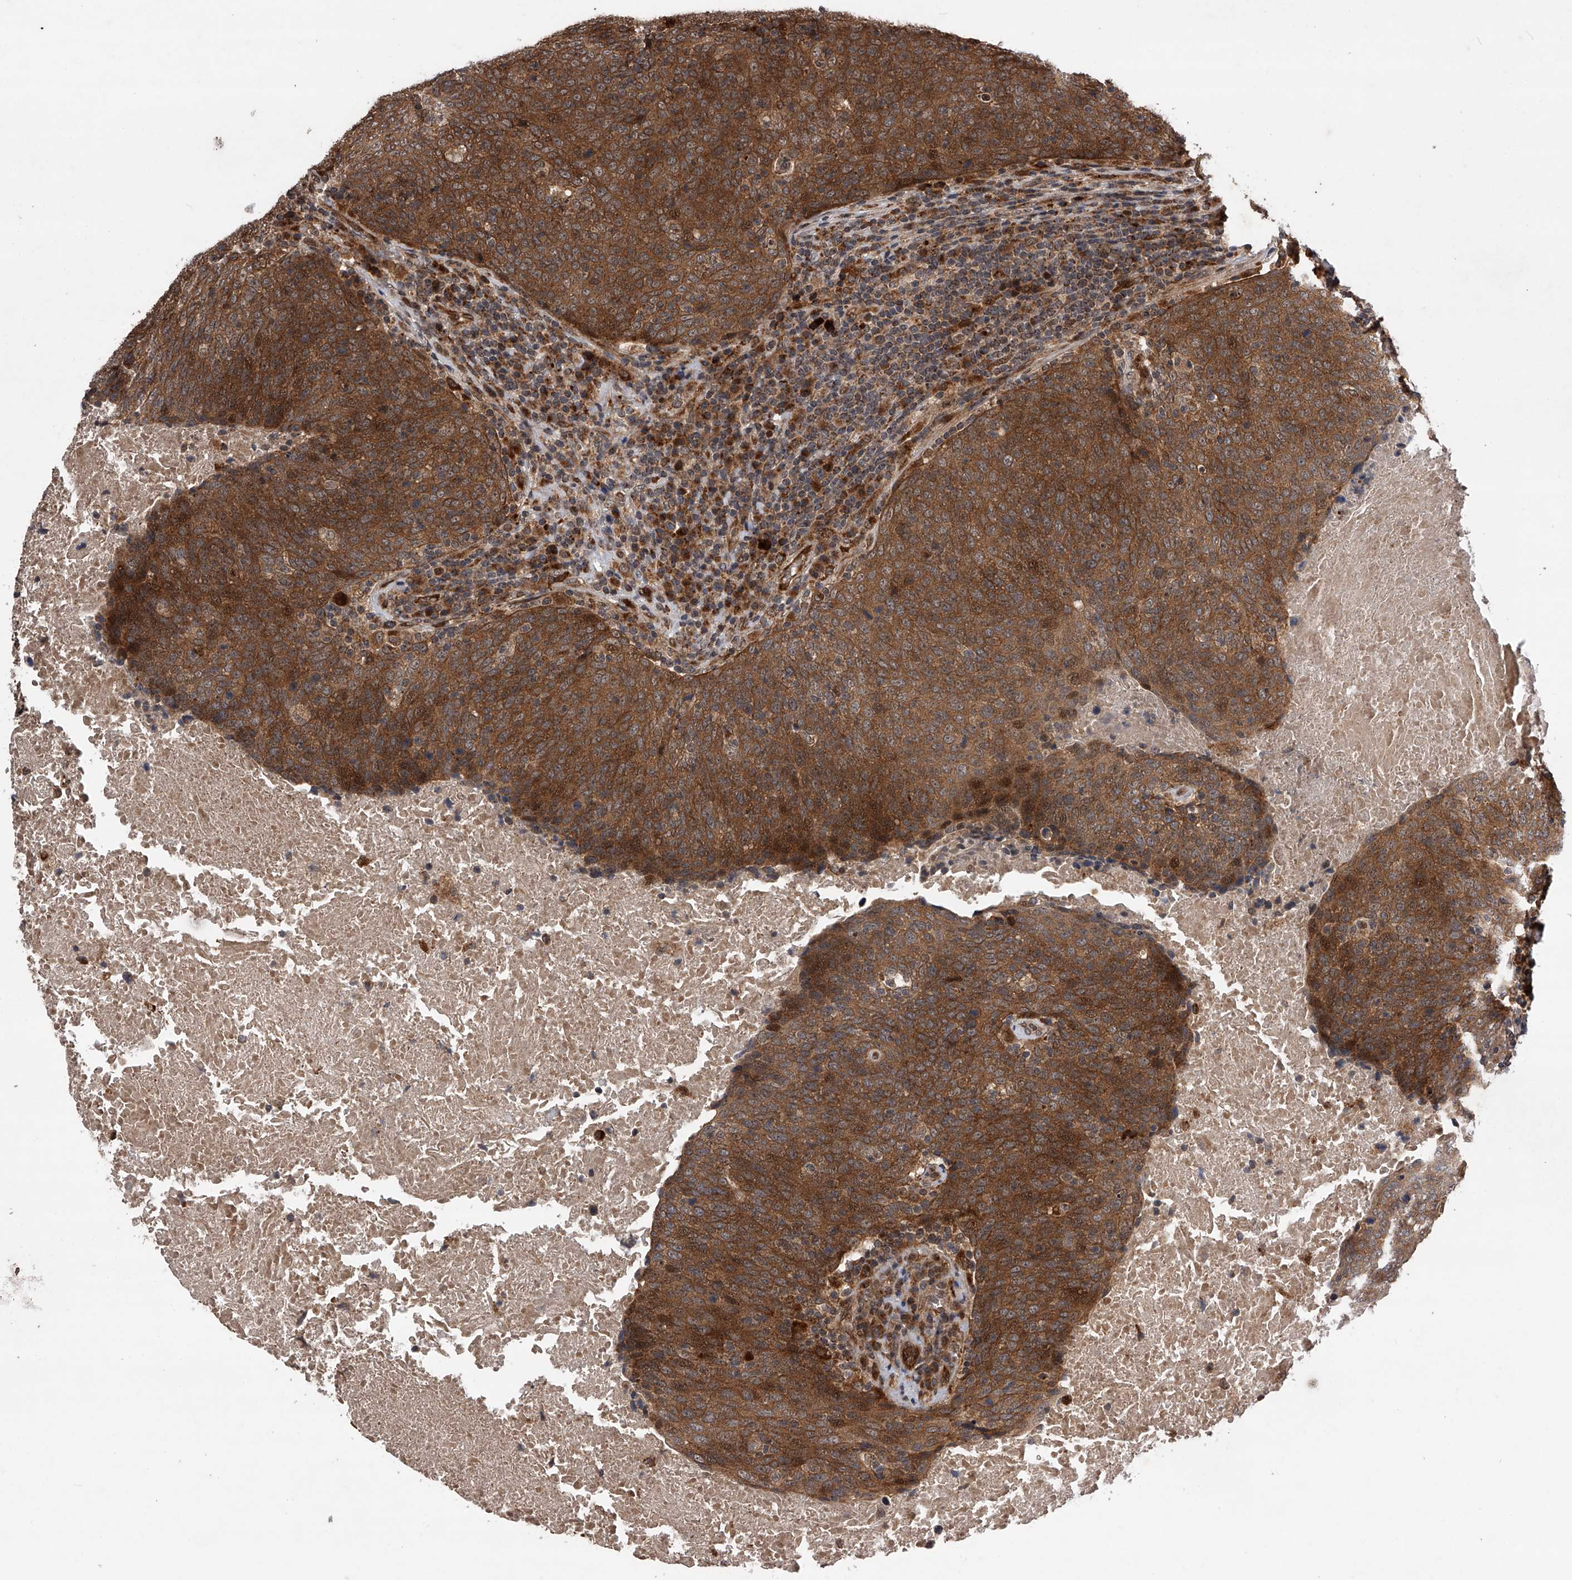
{"staining": {"intensity": "strong", "quantity": ">75%", "location": "cytoplasmic/membranous"}, "tissue": "head and neck cancer", "cell_type": "Tumor cells", "image_type": "cancer", "snomed": [{"axis": "morphology", "description": "Squamous cell carcinoma, NOS"}, {"axis": "morphology", "description": "Squamous cell carcinoma, metastatic, NOS"}, {"axis": "topography", "description": "Lymph node"}, {"axis": "topography", "description": "Head-Neck"}], "caption": "Protein expression analysis of human head and neck cancer reveals strong cytoplasmic/membranous expression in about >75% of tumor cells.", "gene": "MAP3K11", "patient": {"sex": "male", "age": 62}}